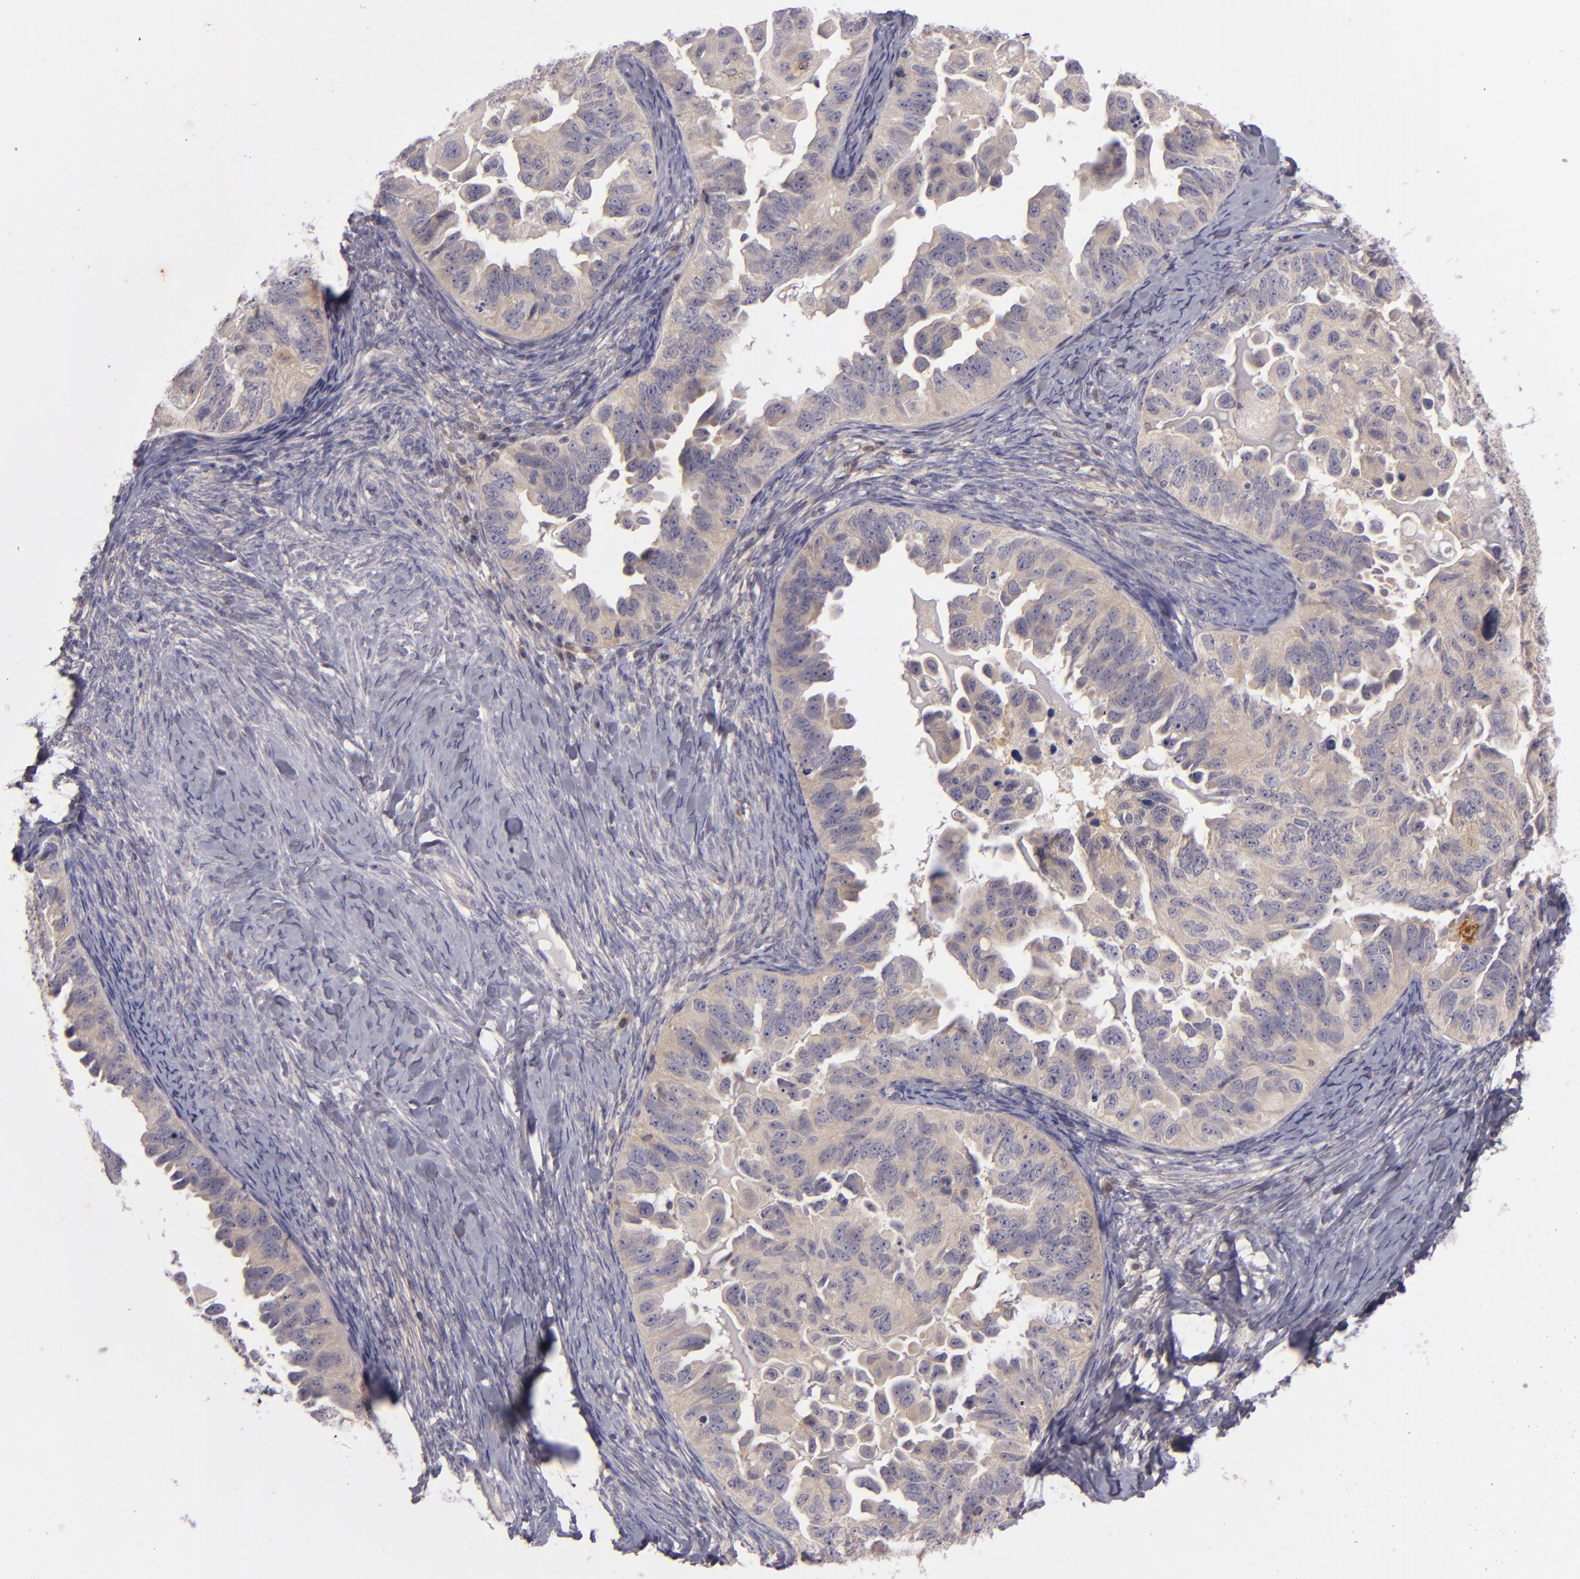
{"staining": {"intensity": "weak", "quantity": ">75%", "location": "cytoplasmic/membranous"}, "tissue": "ovarian cancer", "cell_type": "Tumor cells", "image_type": "cancer", "snomed": [{"axis": "morphology", "description": "Cystadenocarcinoma, serous, NOS"}, {"axis": "topography", "description": "Ovary"}], "caption": "Tumor cells reveal low levels of weak cytoplasmic/membranous staining in approximately >75% of cells in ovarian cancer. (Stains: DAB (3,3'-diaminobenzidine) in brown, nuclei in blue, Microscopy: brightfield microscopy at high magnification).", "gene": "CD83", "patient": {"sex": "female", "age": 82}}